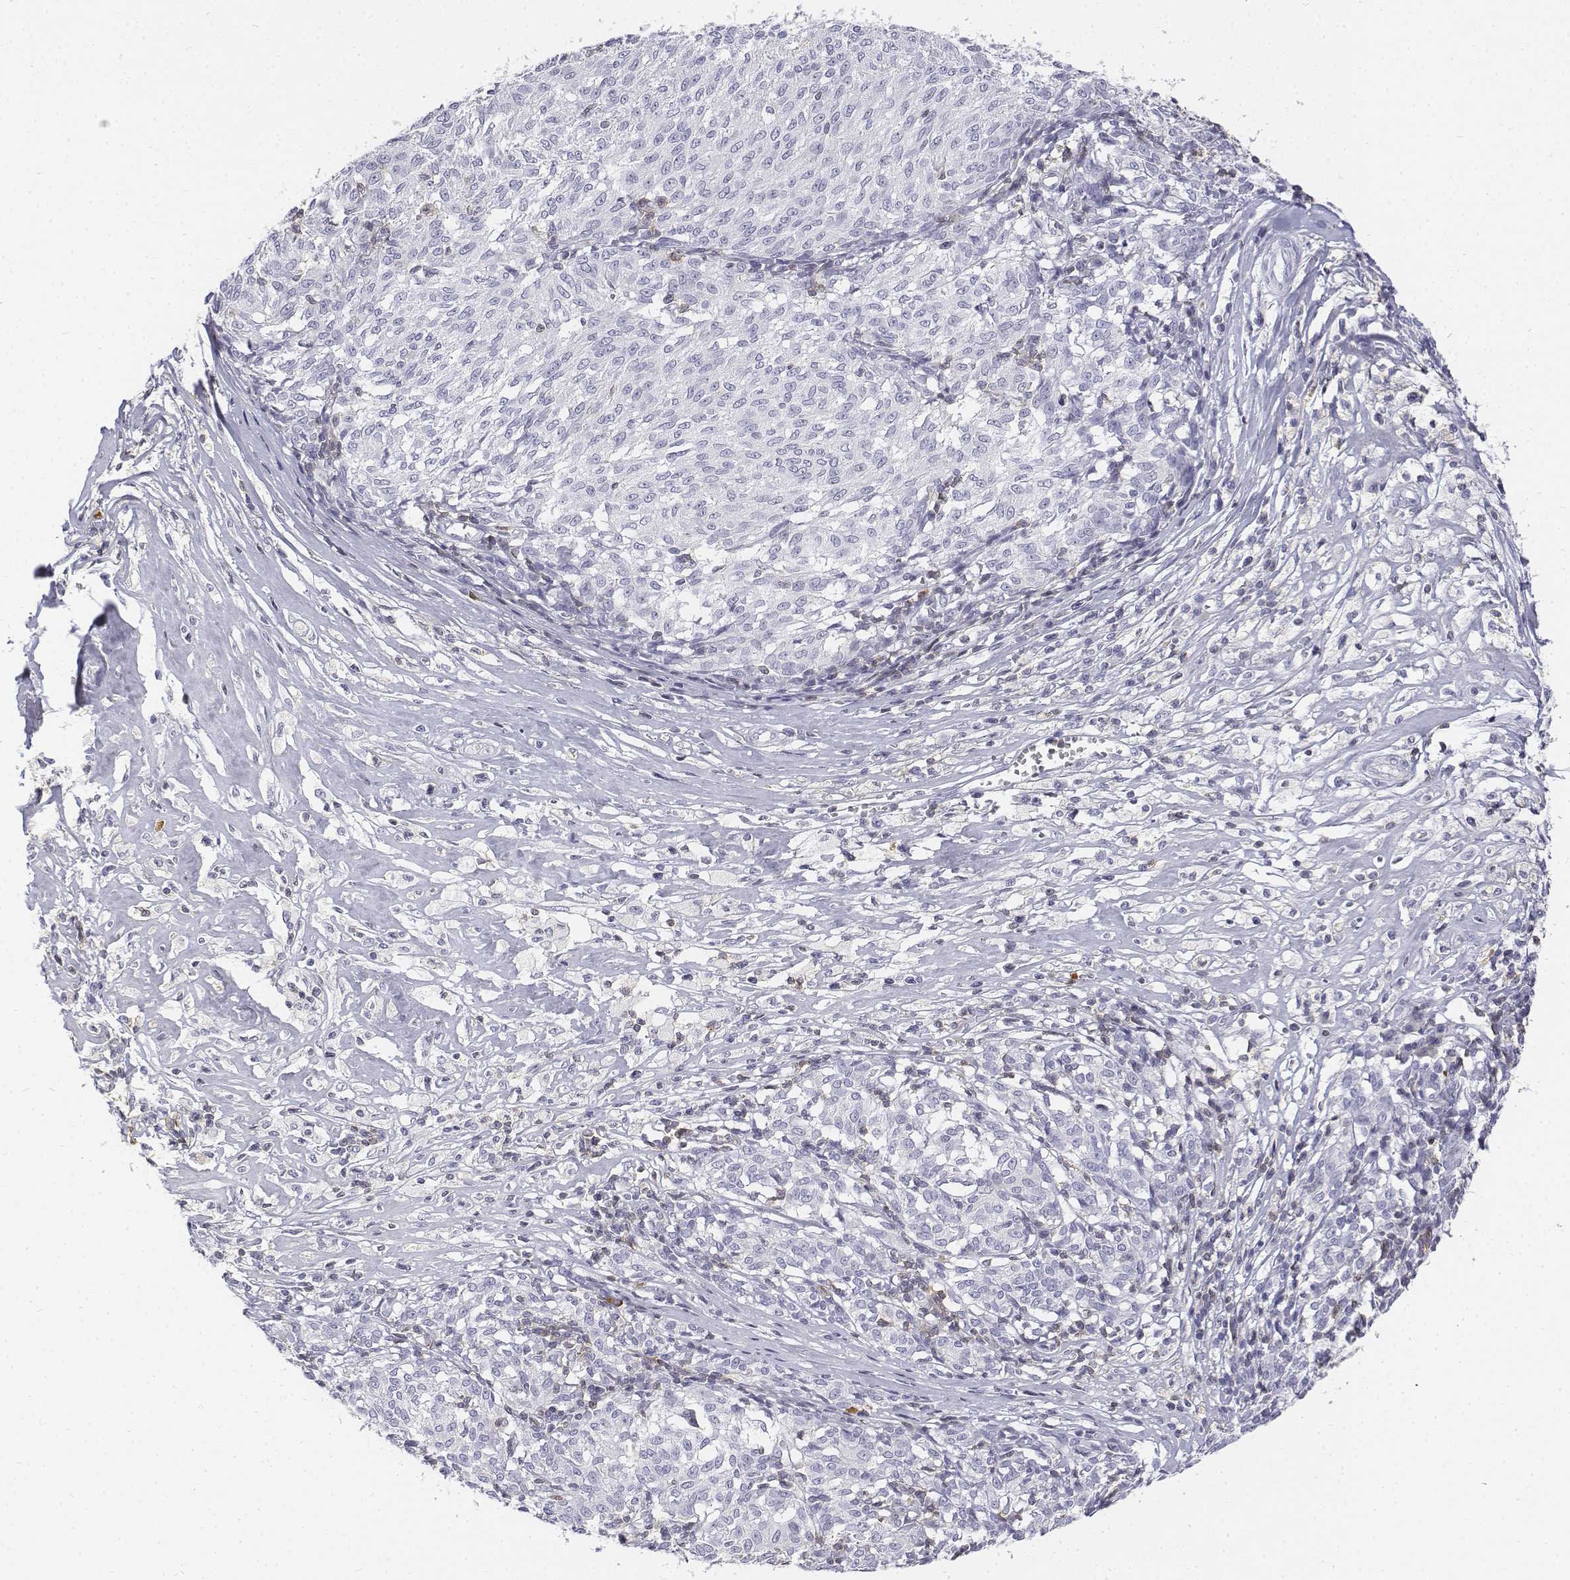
{"staining": {"intensity": "negative", "quantity": "none", "location": "none"}, "tissue": "melanoma", "cell_type": "Tumor cells", "image_type": "cancer", "snomed": [{"axis": "morphology", "description": "Malignant melanoma, NOS"}, {"axis": "topography", "description": "Skin"}], "caption": "High power microscopy histopathology image of an IHC image of malignant melanoma, revealing no significant expression in tumor cells.", "gene": "CD3E", "patient": {"sex": "female", "age": 72}}